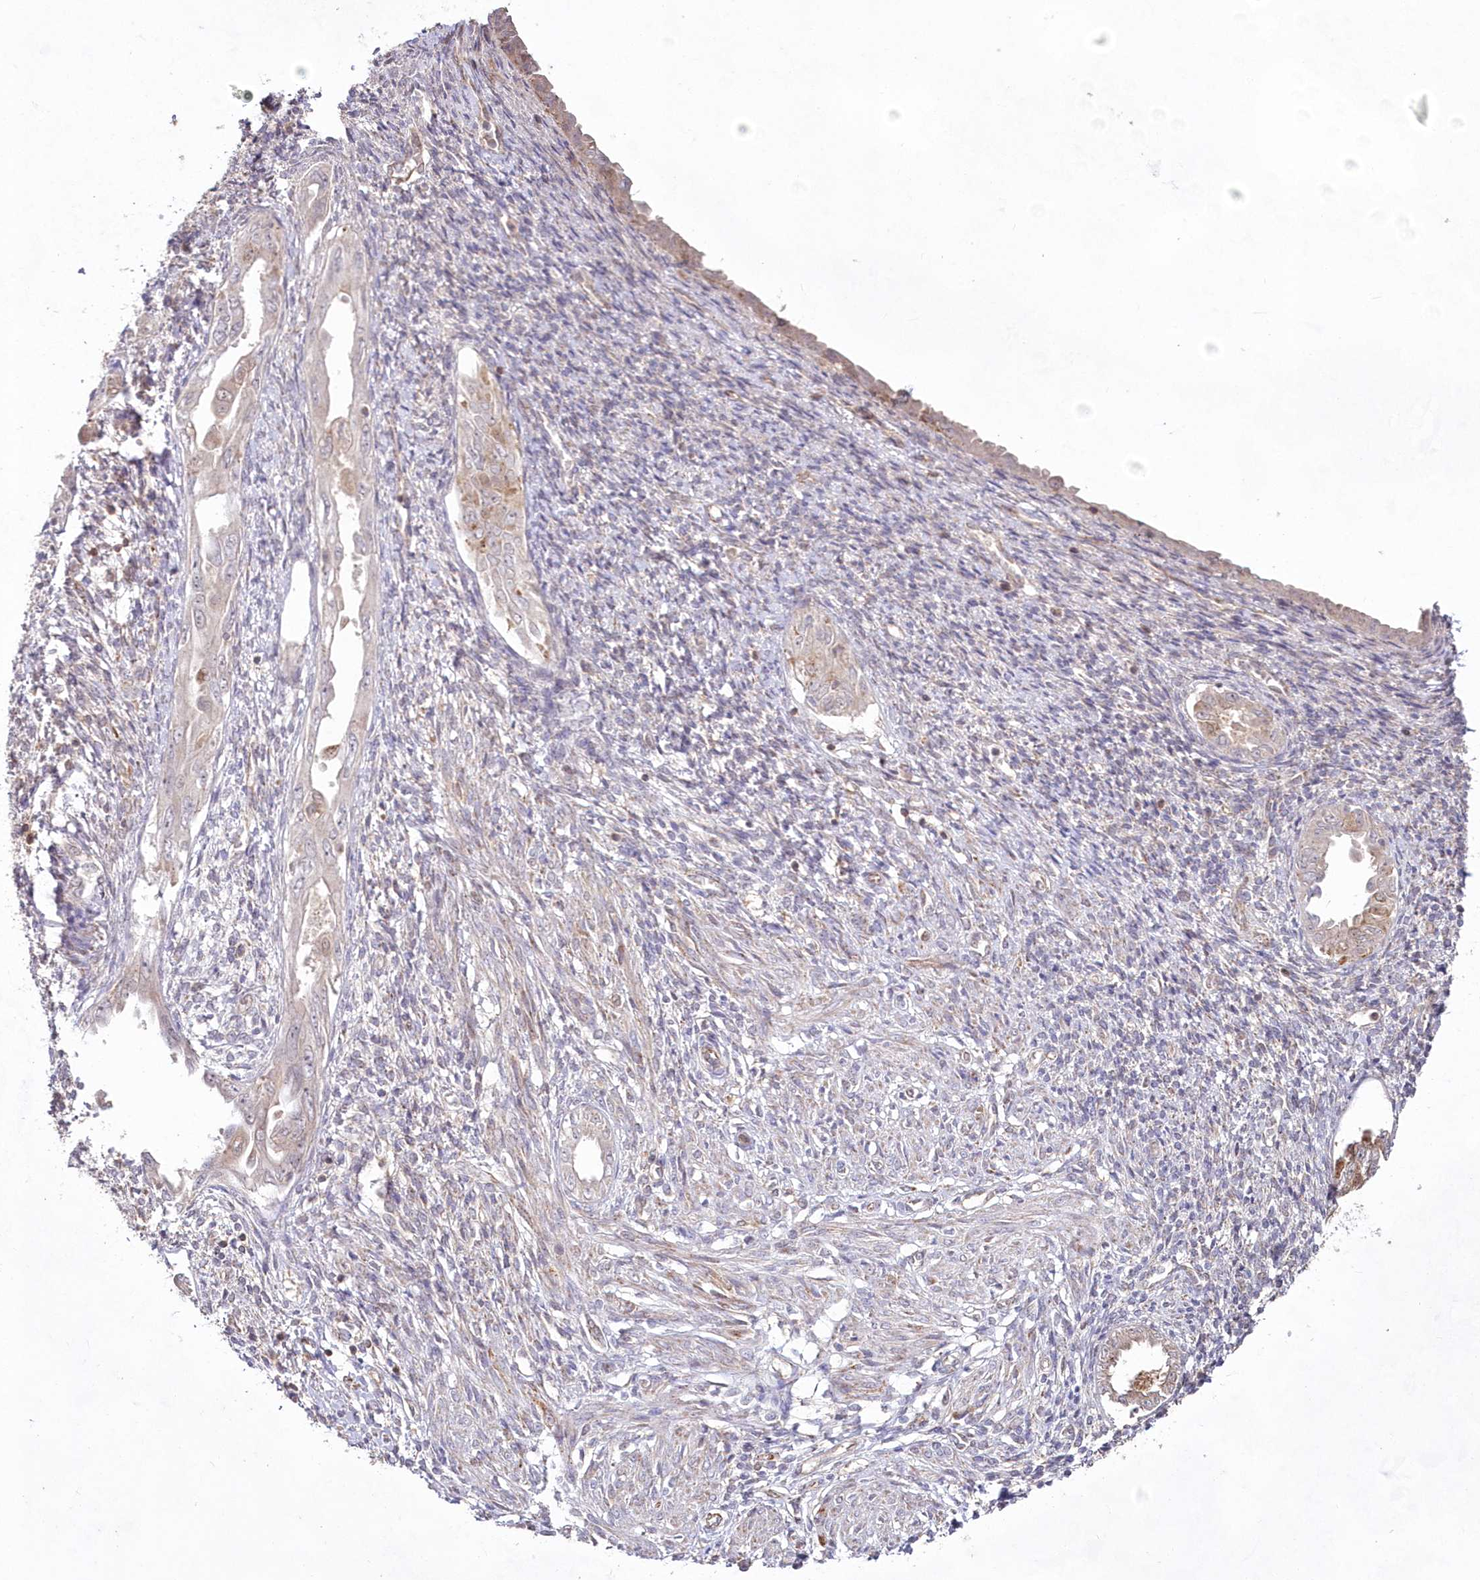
{"staining": {"intensity": "negative", "quantity": "none", "location": "none"}, "tissue": "endometrium", "cell_type": "Cells in endometrial stroma", "image_type": "normal", "snomed": [{"axis": "morphology", "description": "Normal tissue, NOS"}, {"axis": "topography", "description": "Endometrium"}], "caption": "Immunohistochemical staining of normal human endometrium reveals no significant staining in cells in endometrial stroma. Brightfield microscopy of immunohistochemistry stained with DAB (3,3'-diaminobenzidine) (brown) and hematoxylin (blue), captured at high magnification.", "gene": "IMPA1", "patient": {"sex": "female", "age": 66}}